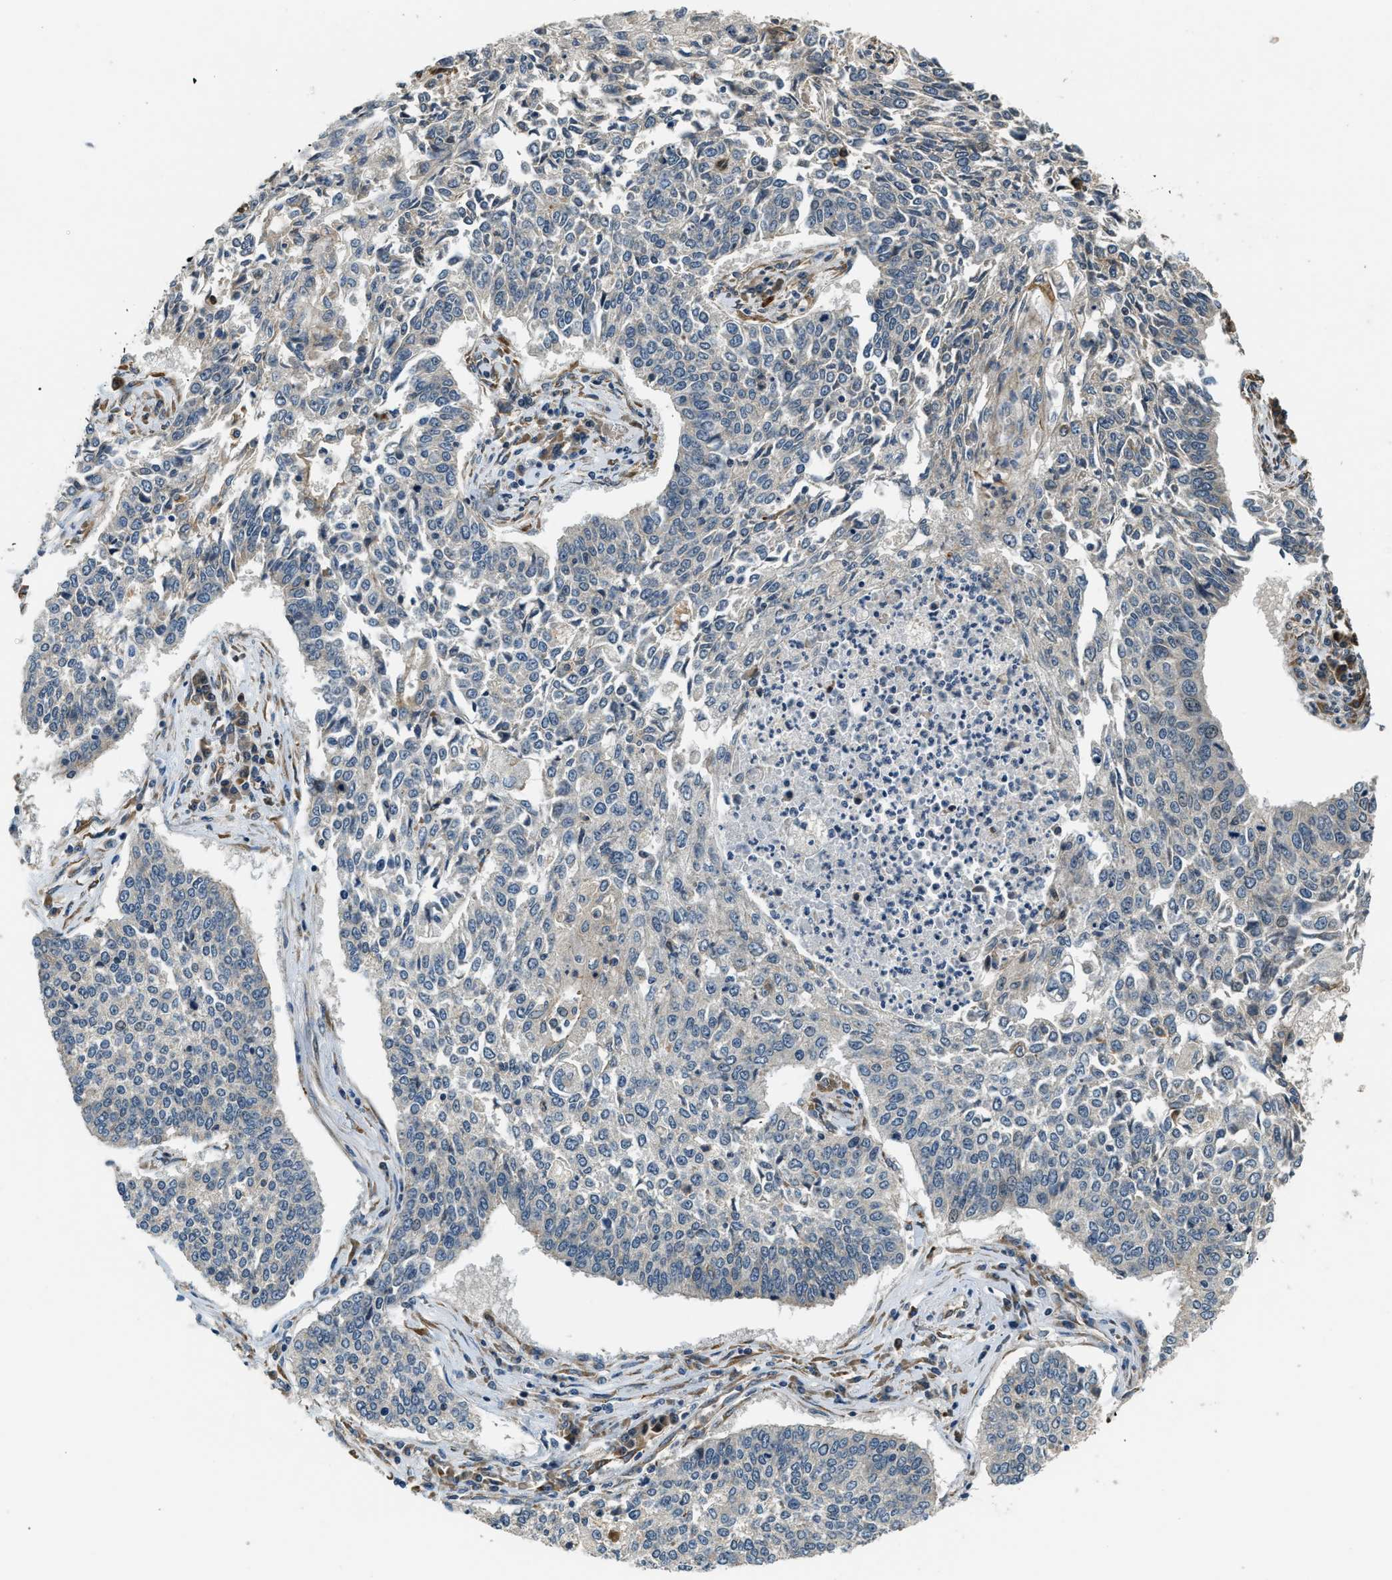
{"staining": {"intensity": "negative", "quantity": "none", "location": "none"}, "tissue": "lung cancer", "cell_type": "Tumor cells", "image_type": "cancer", "snomed": [{"axis": "morphology", "description": "Normal tissue, NOS"}, {"axis": "morphology", "description": "Squamous cell carcinoma, NOS"}, {"axis": "topography", "description": "Cartilage tissue"}, {"axis": "topography", "description": "Bronchus"}, {"axis": "topography", "description": "Lung"}], "caption": "This is a histopathology image of immunohistochemistry staining of lung cancer, which shows no staining in tumor cells.", "gene": "ALOX12", "patient": {"sex": "female", "age": 49}}